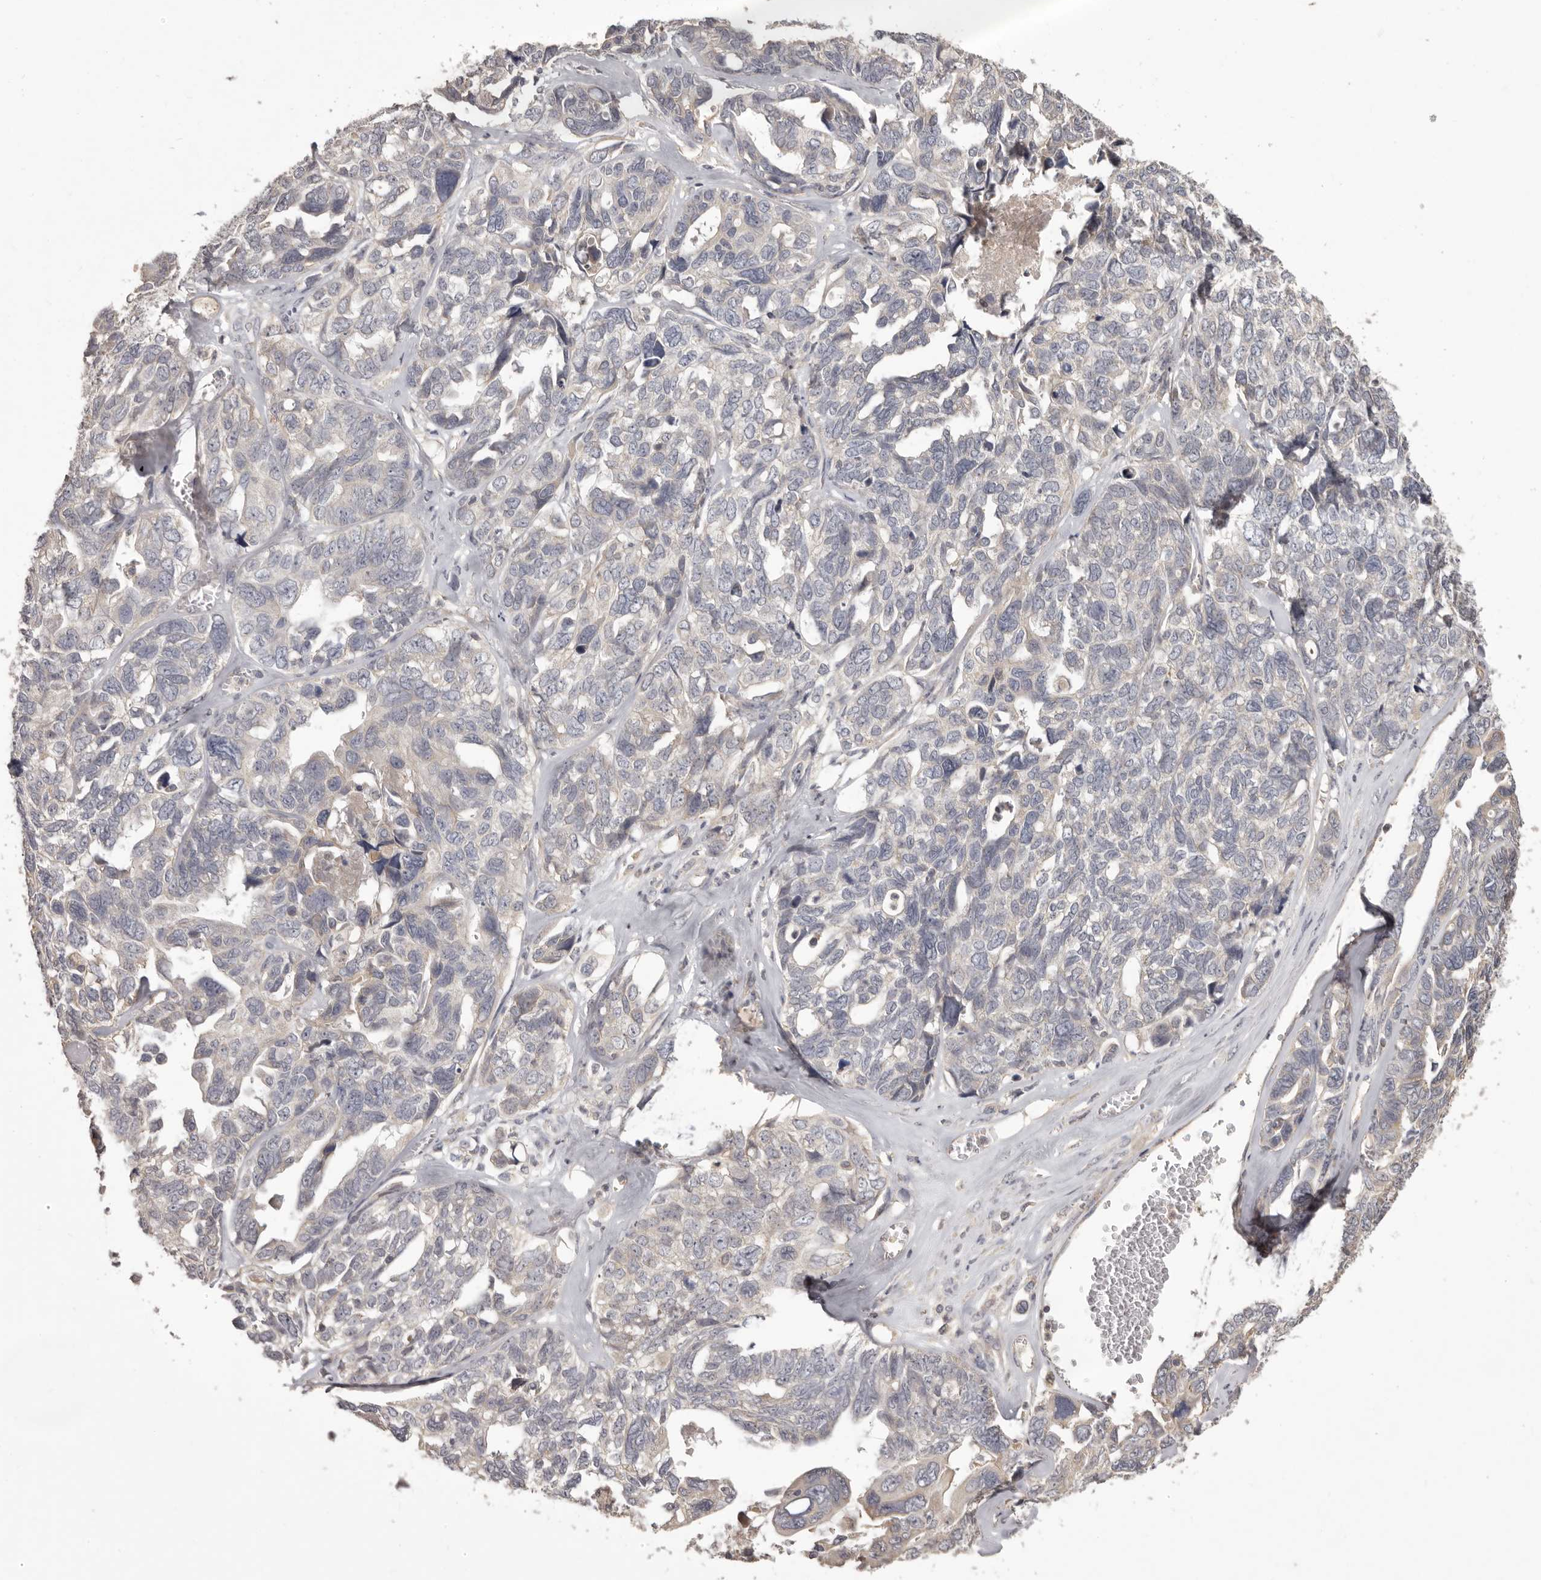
{"staining": {"intensity": "negative", "quantity": "none", "location": "none"}, "tissue": "ovarian cancer", "cell_type": "Tumor cells", "image_type": "cancer", "snomed": [{"axis": "morphology", "description": "Cystadenocarcinoma, serous, NOS"}, {"axis": "topography", "description": "Ovary"}], "caption": "This is a photomicrograph of IHC staining of ovarian cancer, which shows no staining in tumor cells.", "gene": "HRH1", "patient": {"sex": "female", "age": 79}}